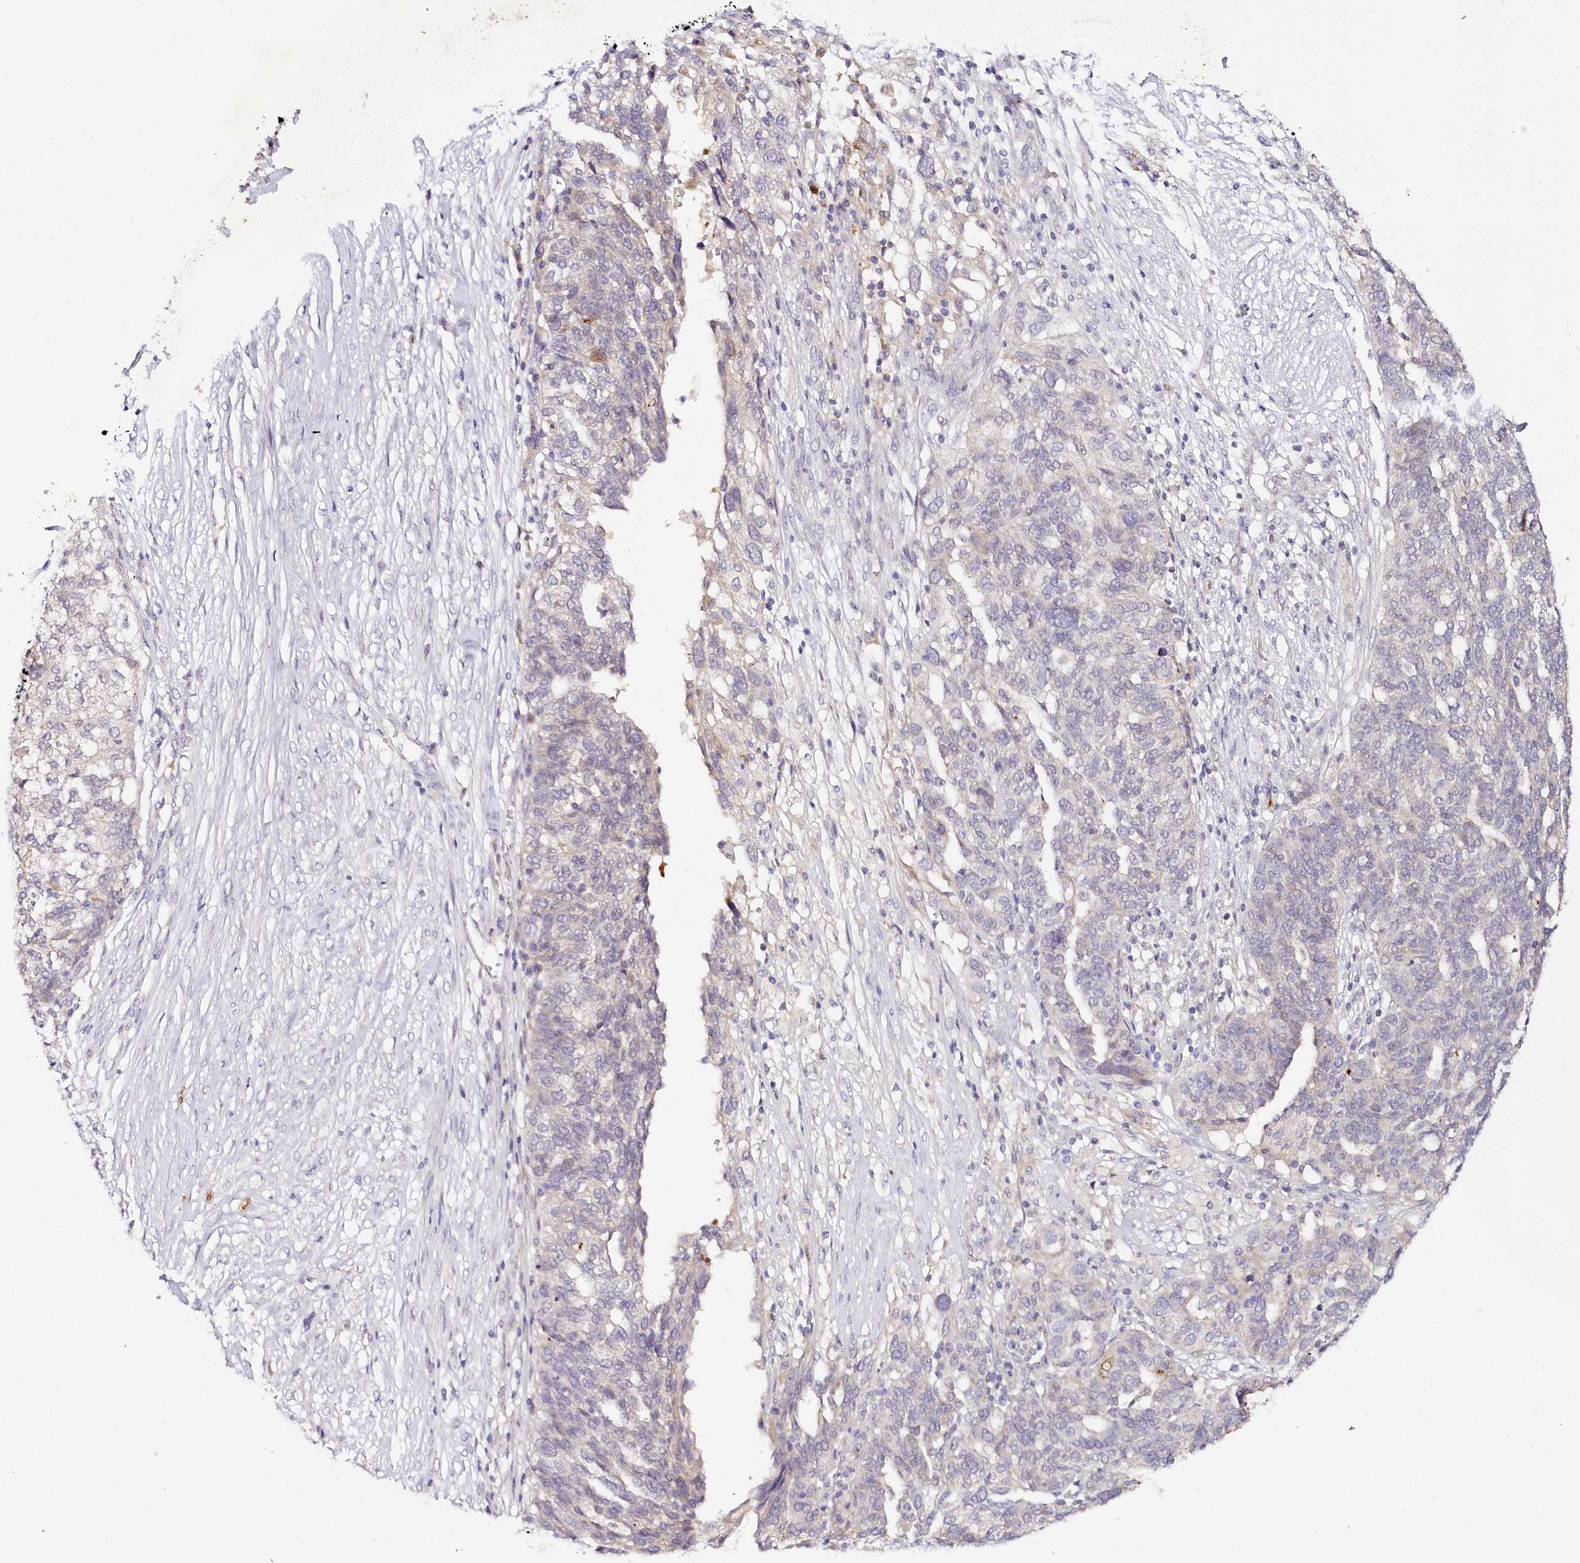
{"staining": {"intensity": "negative", "quantity": "none", "location": "none"}, "tissue": "ovarian cancer", "cell_type": "Tumor cells", "image_type": "cancer", "snomed": [{"axis": "morphology", "description": "Cystadenocarcinoma, serous, NOS"}, {"axis": "topography", "description": "Ovary"}], "caption": "Human ovarian cancer stained for a protein using immunohistochemistry exhibits no positivity in tumor cells.", "gene": "VWA5A", "patient": {"sex": "female", "age": 59}}